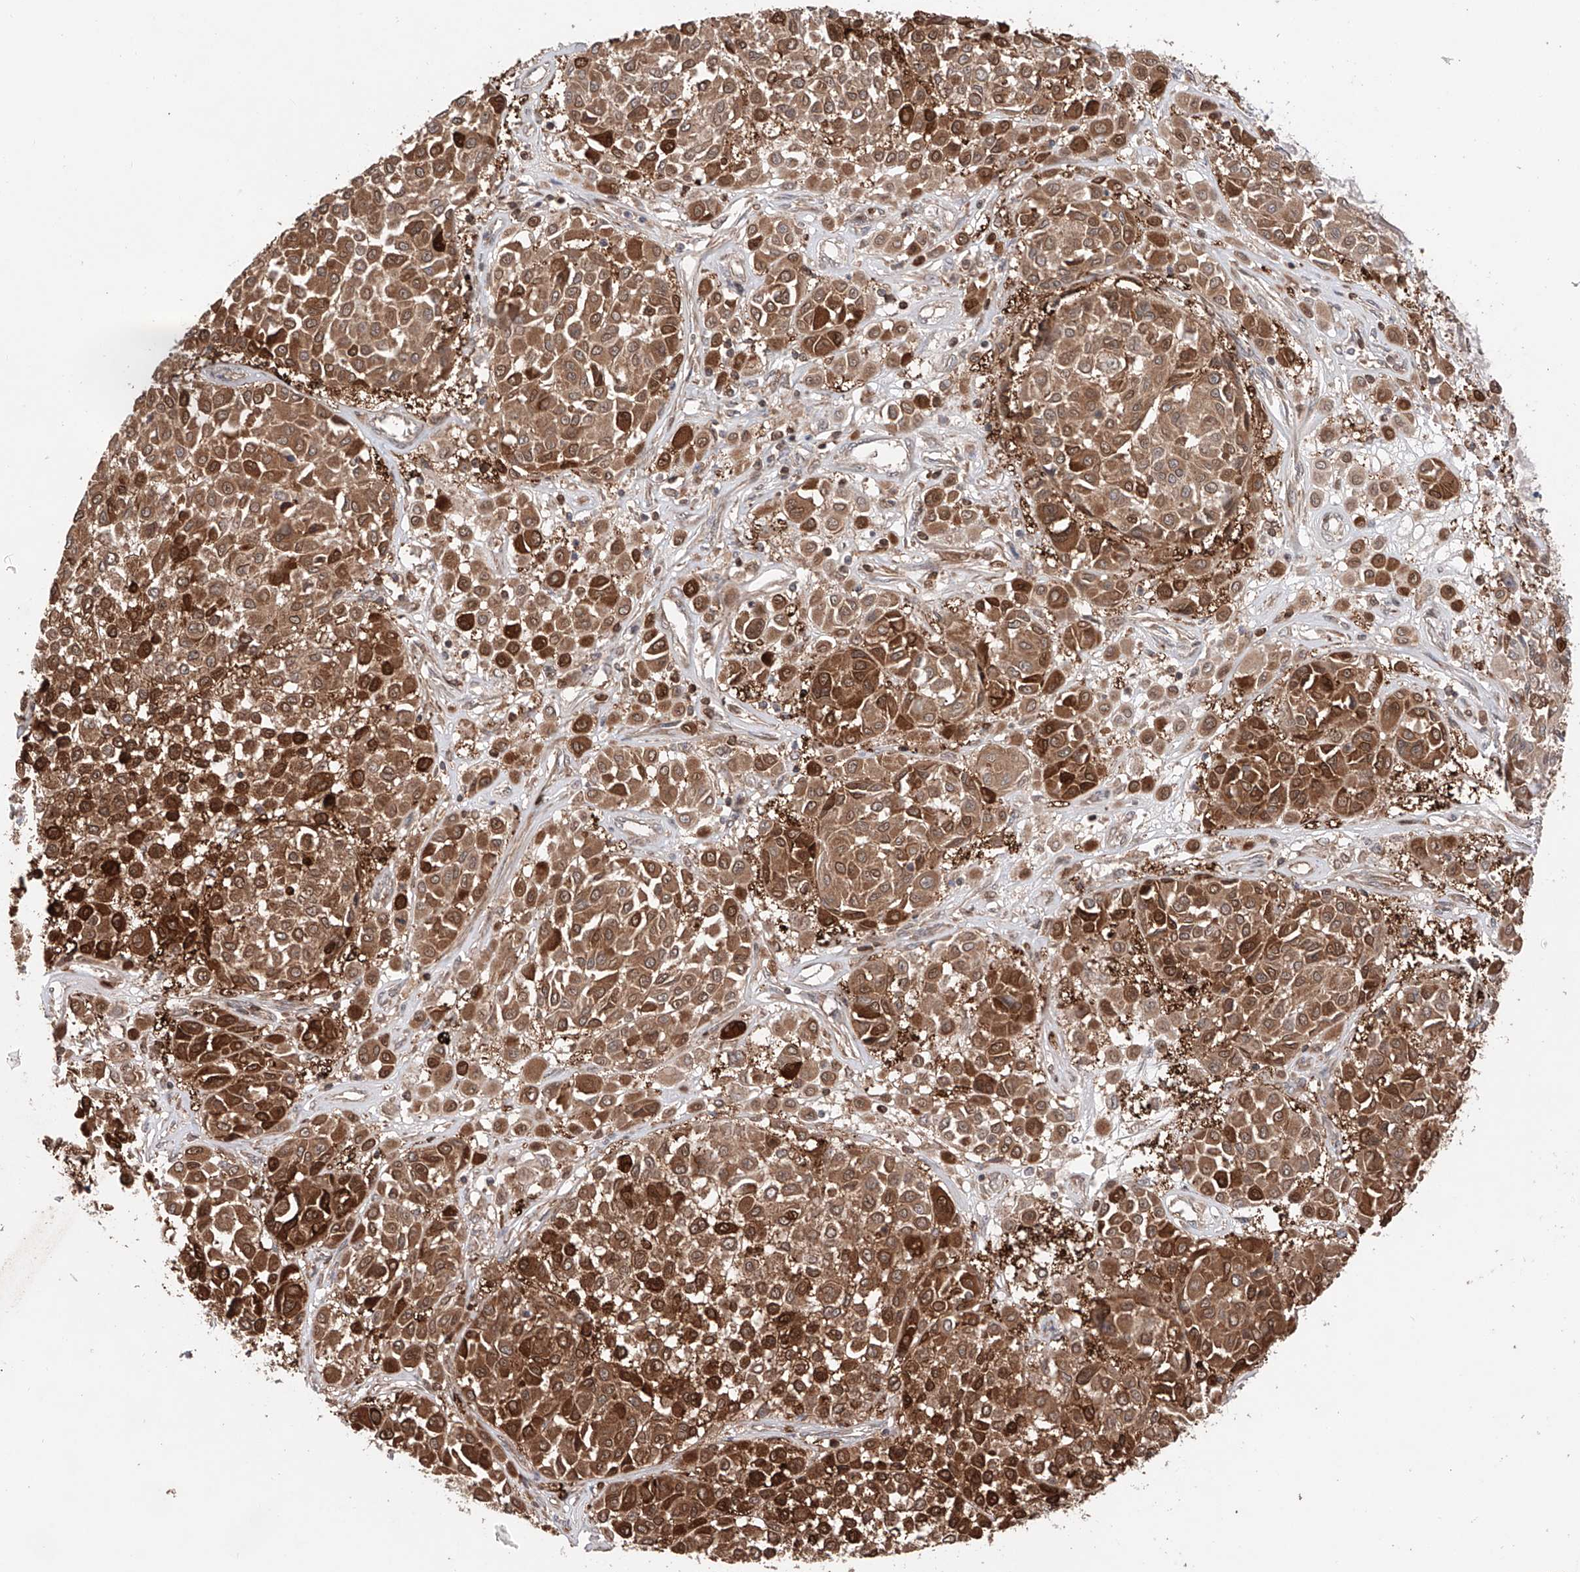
{"staining": {"intensity": "strong", "quantity": ">75%", "location": "cytoplasmic/membranous"}, "tissue": "melanoma", "cell_type": "Tumor cells", "image_type": "cancer", "snomed": [{"axis": "morphology", "description": "Malignant melanoma, Metastatic site"}, {"axis": "topography", "description": "Soft tissue"}], "caption": "Protein expression analysis of human melanoma reveals strong cytoplasmic/membranous expression in approximately >75% of tumor cells.", "gene": "IGSF22", "patient": {"sex": "male", "age": 41}}